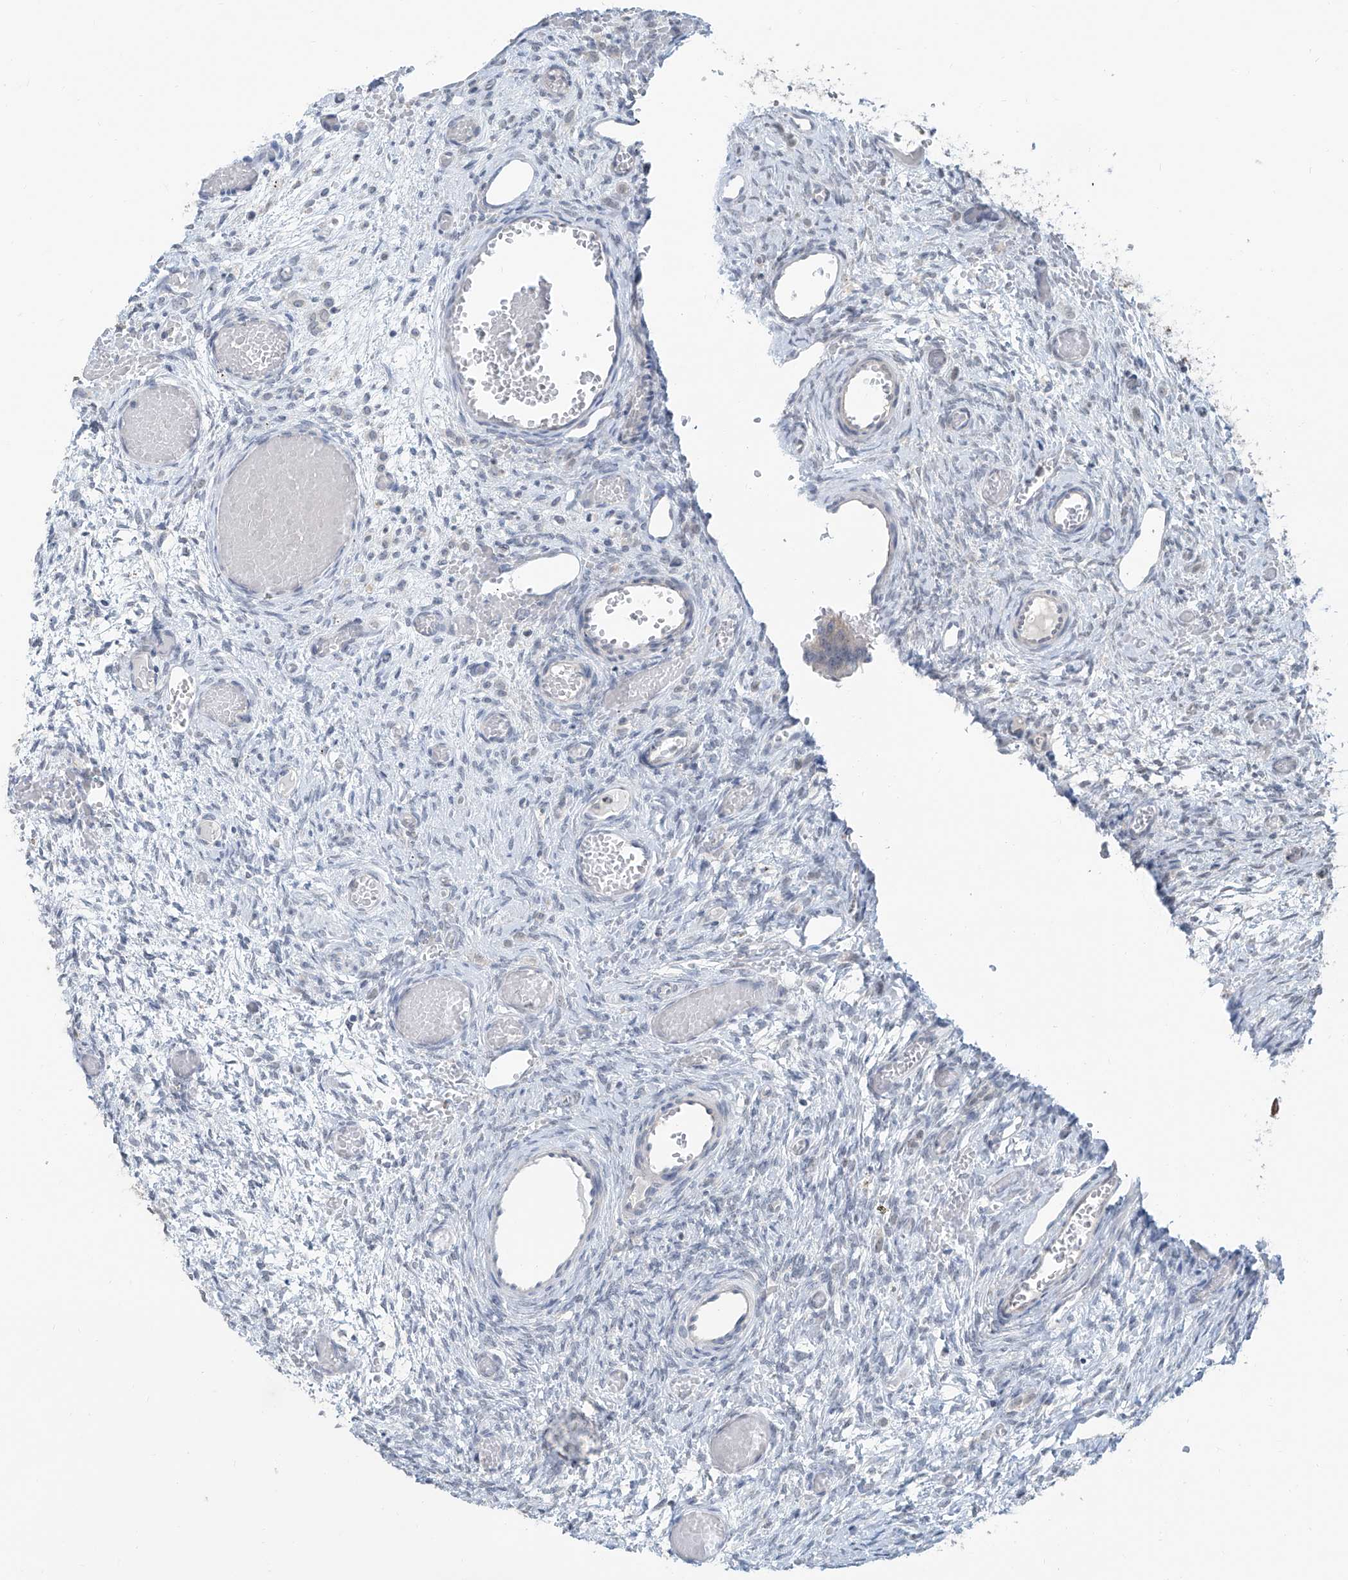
{"staining": {"intensity": "negative", "quantity": "none", "location": "none"}, "tissue": "ovary", "cell_type": "Ovarian stroma cells", "image_type": "normal", "snomed": [{"axis": "morphology", "description": "Adenocarcinoma, NOS"}, {"axis": "topography", "description": "Endometrium"}], "caption": "DAB (3,3'-diaminobenzidine) immunohistochemical staining of unremarkable ovary displays no significant expression in ovarian stroma cells.", "gene": "KCNK10", "patient": {"sex": "female", "age": 32}}